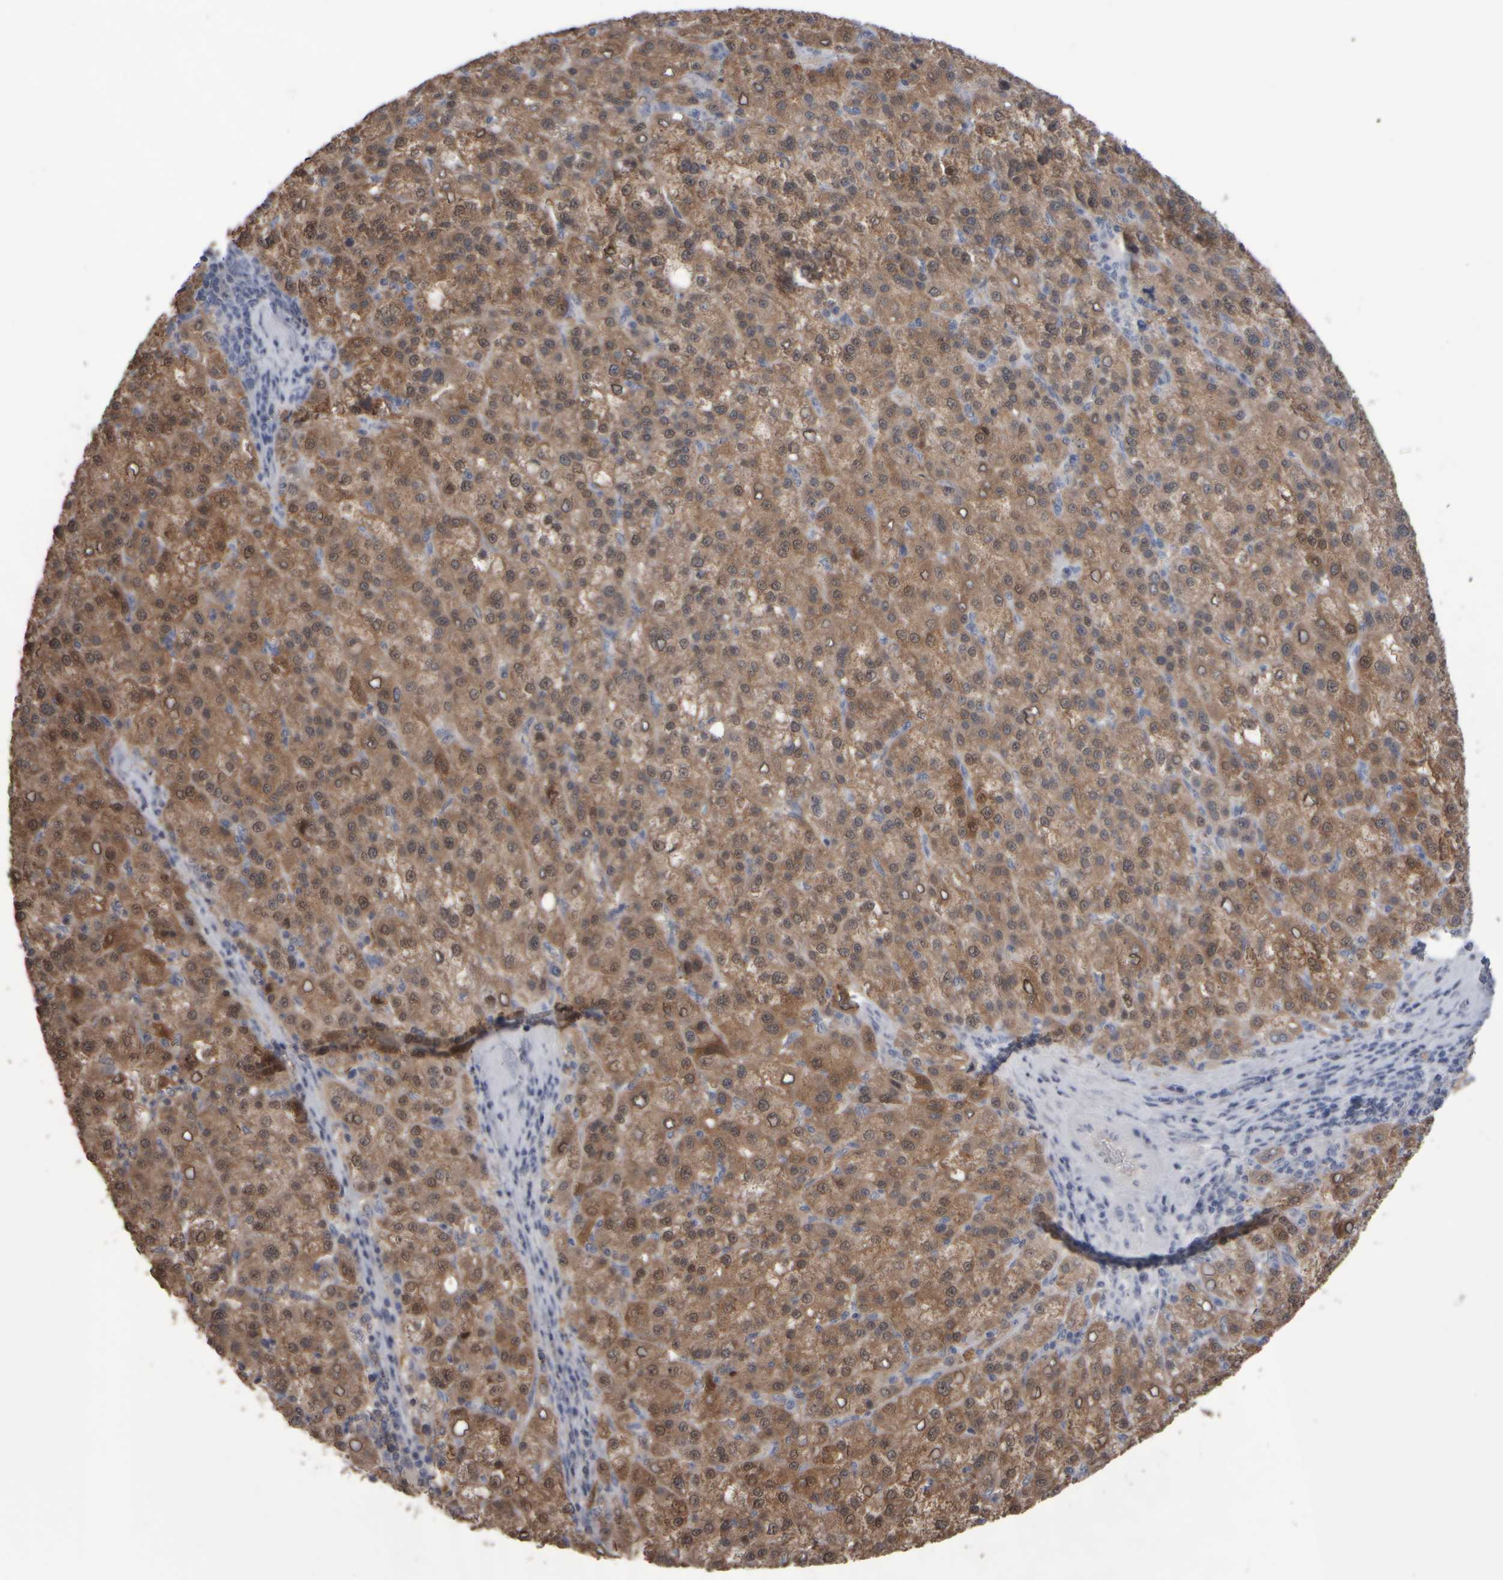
{"staining": {"intensity": "moderate", "quantity": ">75%", "location": "cytoplasmic/membranous,nuclear"}, "tissue": "liver cancer", "cell_type": "Tumor cells", "image_type": "cancer", "snomed": [{"axis": "morphology", "description": "Carcinoma, Hepatocellular, NOS"}, {"axis": "topography", "description": "Liver"}], "caption": "Immunohistochemical staining of hepatocellular carcinoma (liver) displays moderate cytoplasmic/membranous and nuclear protein staining in approximately >75% of tumor cells.", "gene": "EPHX2", "patient": {"sex": "female", "age": 58}}